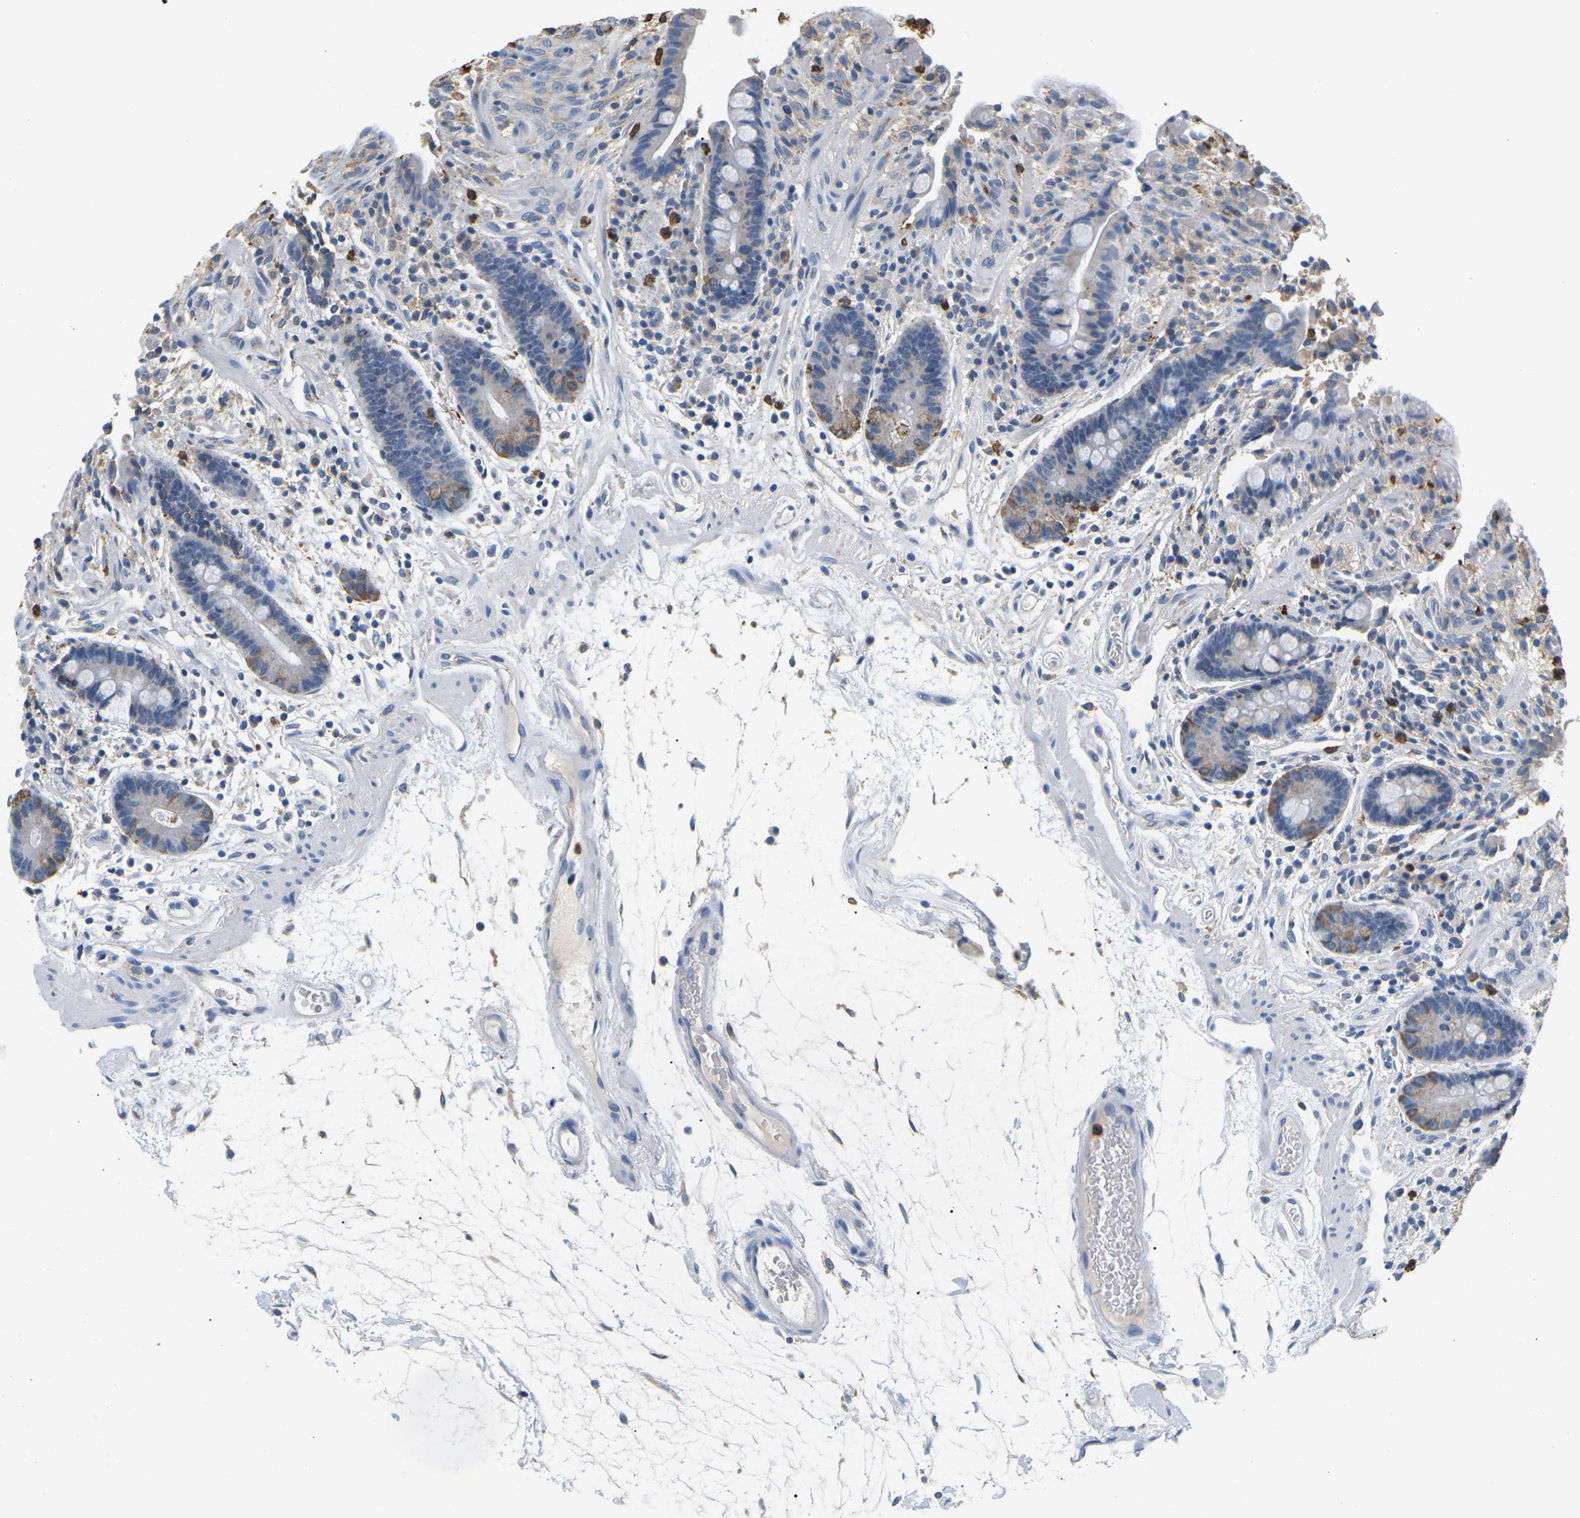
{"staining": {"intensity": "negative", "quantity": "none", "location": "none"}, "tissue": "colon", "cell_type": "Endothelial cells", "image_type": "normal", "snomed": [{"axis": "morphology", "description": "Normal tissue, NOS"}, {"axis": "topography", "description": "Colon"}], "caption": "Endothelial cells show no significant protein expression in benign colon.", "gene": "ADM", "patient": {"sex": "male", "age": 73}}